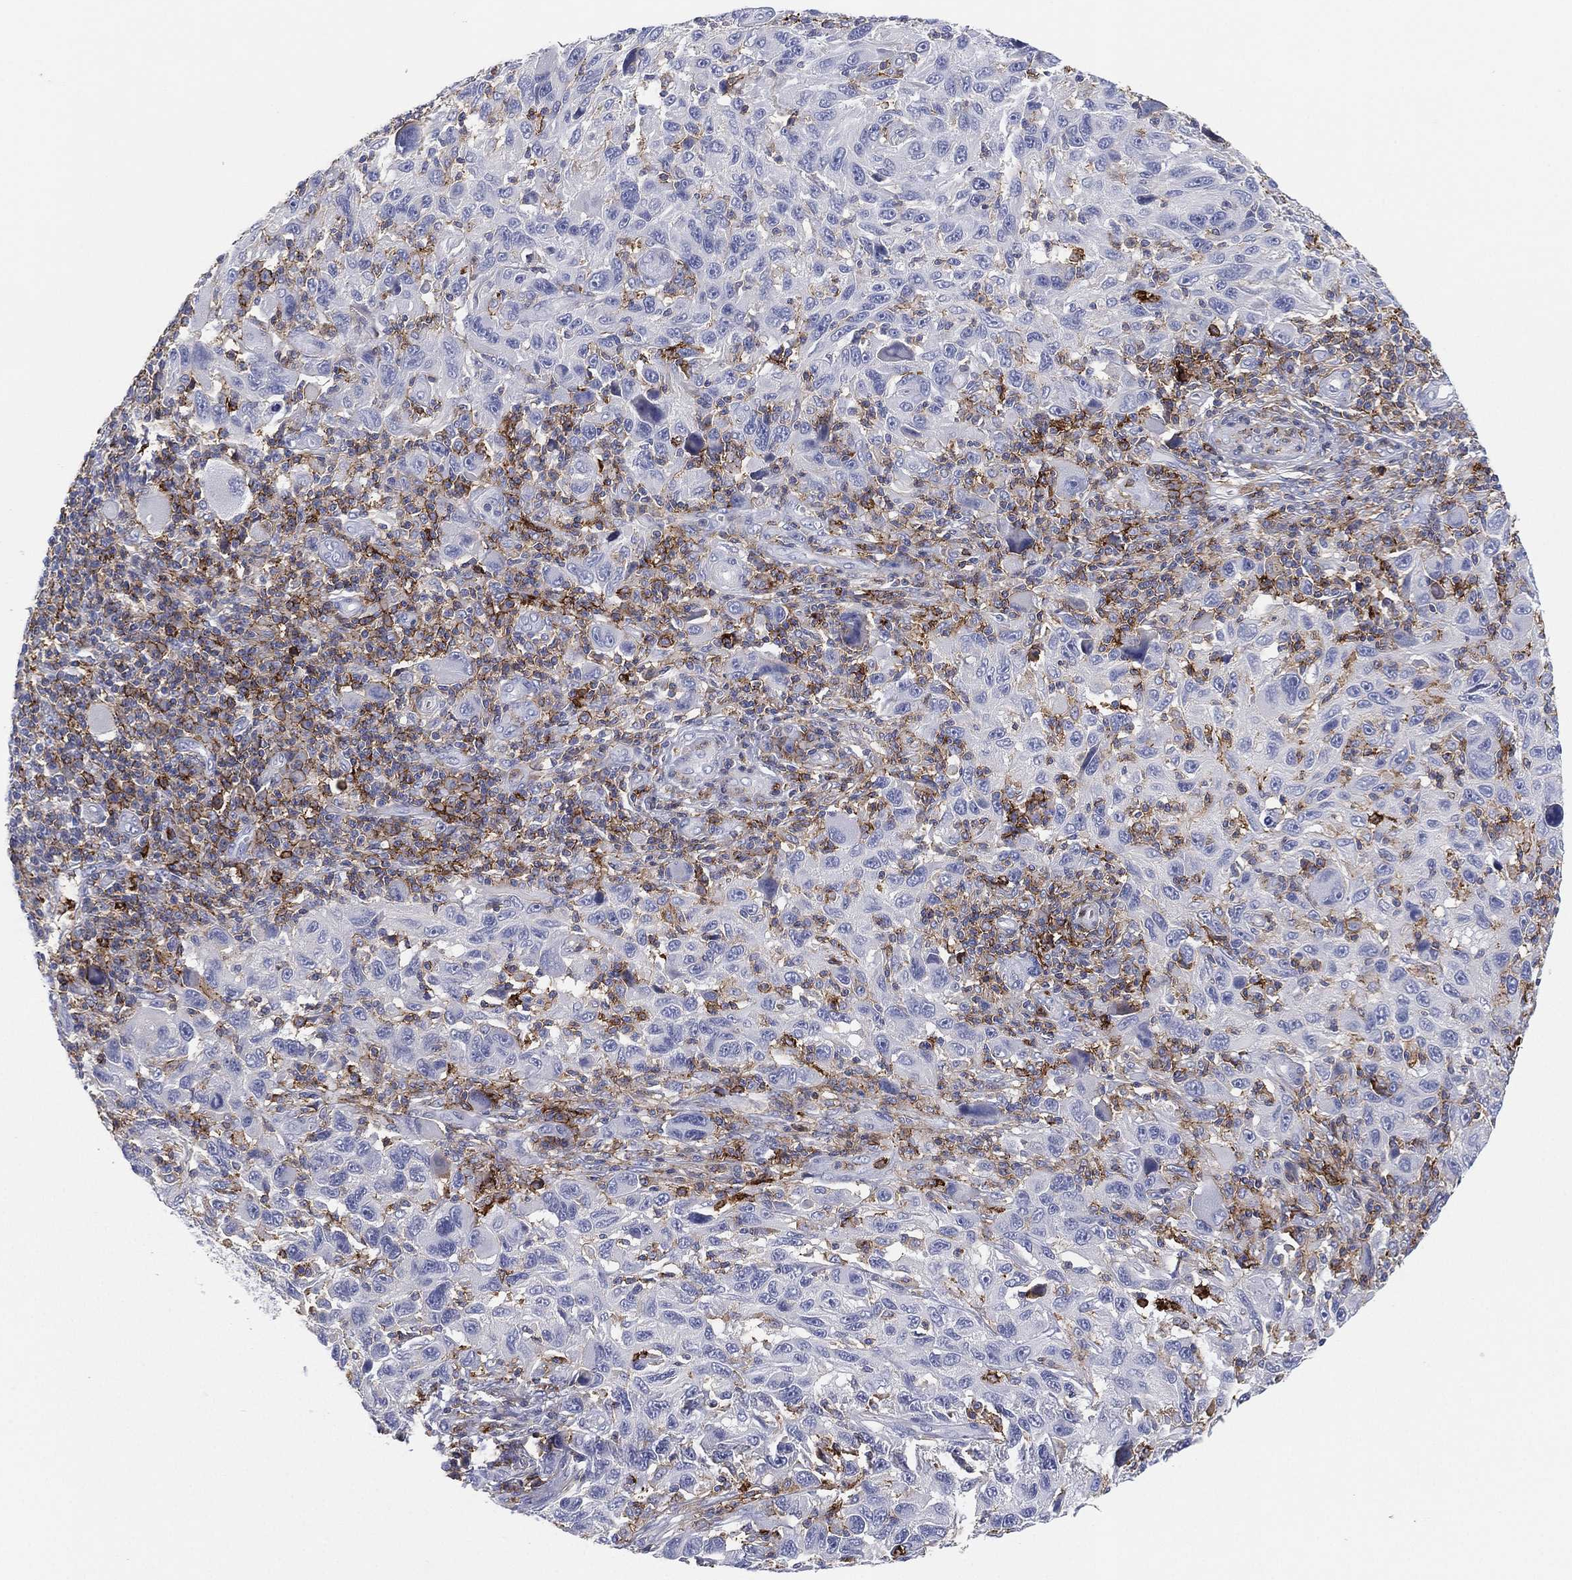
{"staining": {"intensity": "negative", "quantity": "none", "location": "none"}, "tissue": "melanoma", "cell_type": "Tumor cells", "image_type": "cancer", "snomed": [{"axis": "morphology", "description": "Malignant melanoma, NOS"}, {"axis": "topography", "description": "Skin"}], "caption": "This image is of malignant melanoma stained with IHC to label a protein in brown with the nuclei are counter-stained blue. There is no staining in tumor cells.", "gene": "SELPLG", "patient": {"sex": "male", "age": 53}}